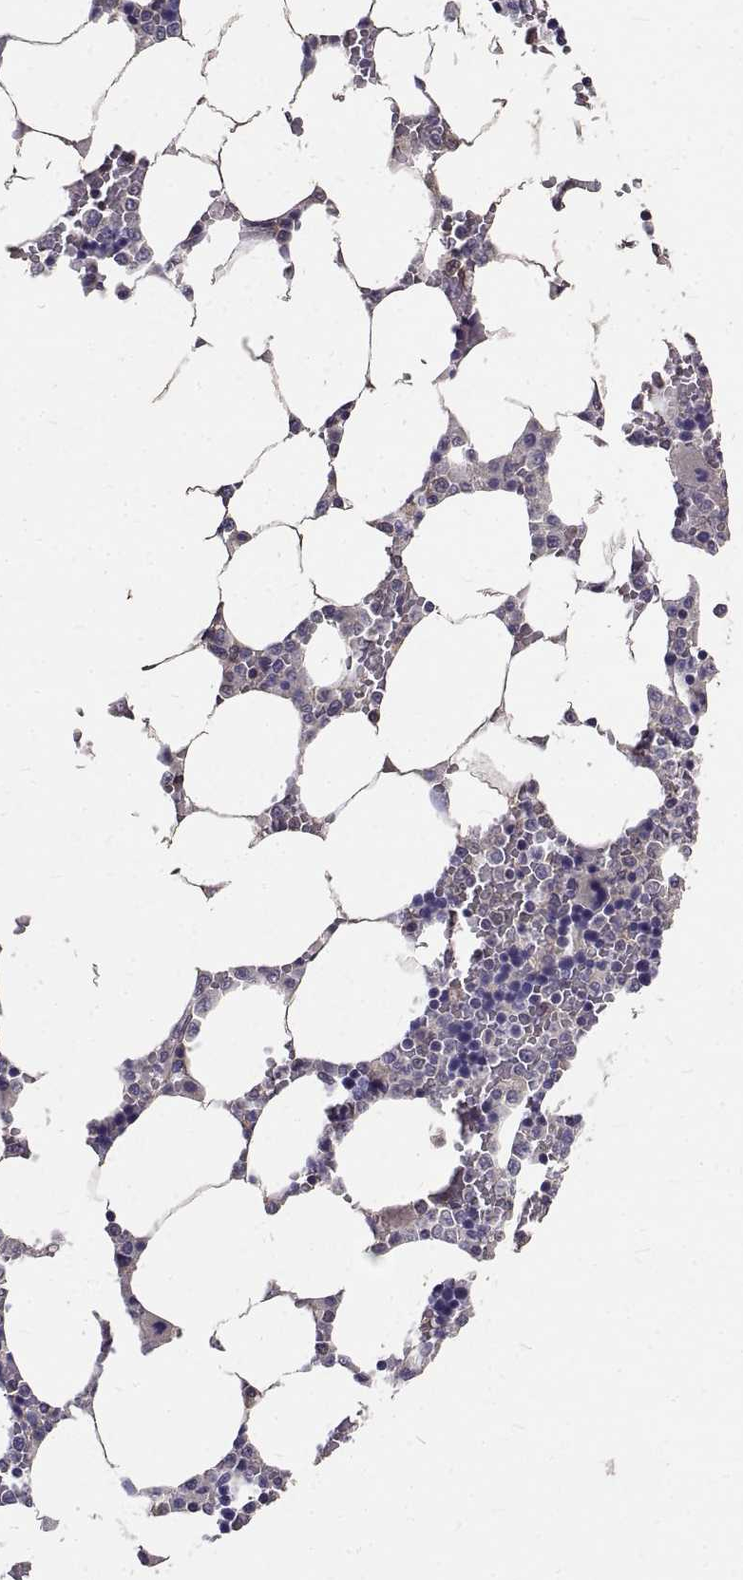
{"staining": {"intensity": "negative", "quantity": "none", "location": "none"}, "tissue": "bone marrow", "cell_type": "Hematopoietic cells", "image_type": "normal", "snomed": [{"axis": "morphology", "description": "Normal tissue, NOS"}, {"axis": "topography", "description": "Bone marrow"}], "caption": "Immunohistochemistry histopathology image of benign bone marrow: bone marrow stained with DAB reveals no significant protein positivity in hematopoietic cells.", "gene": "PEA15", "patient": {"sex": "male", "age": 63}}